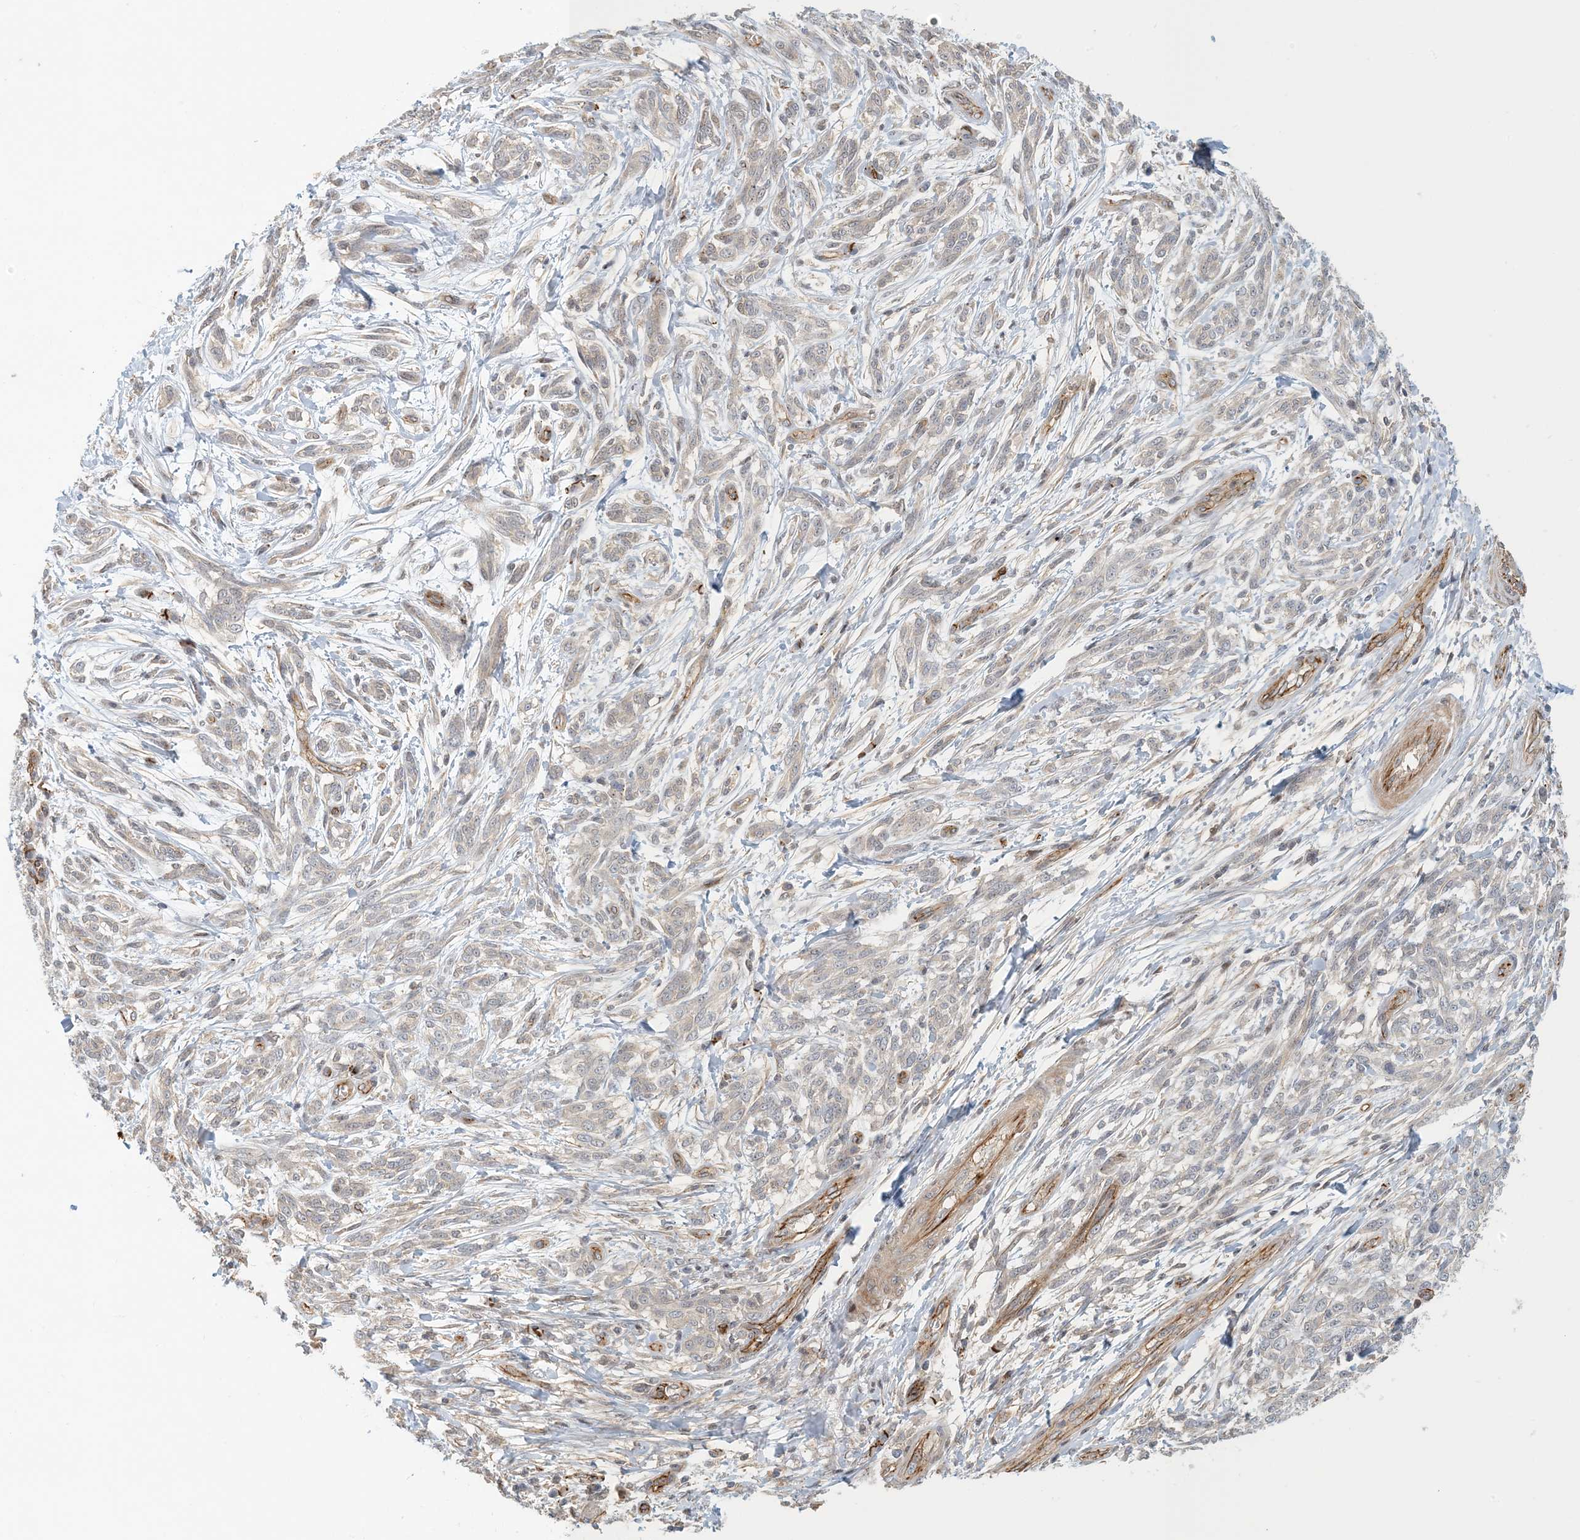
{"staining": {"intensity": "weak", "quantity": "<25%", "location": "nuclear"}, "tissue": "melanoma", "cell_type": "Tumor cells", "image_type": "cancer", "snomed": [{"axis": "morphology", "description": "Malignant melanoma, NOS"}, {"axis": "topography", "description": "Skin"}], "caption": "Immunohistochemistry of human melanoma reveals no expression in tumor cells.", "gene": "MAPKBP1", "patient": {"sex": "male", "age": 49}}